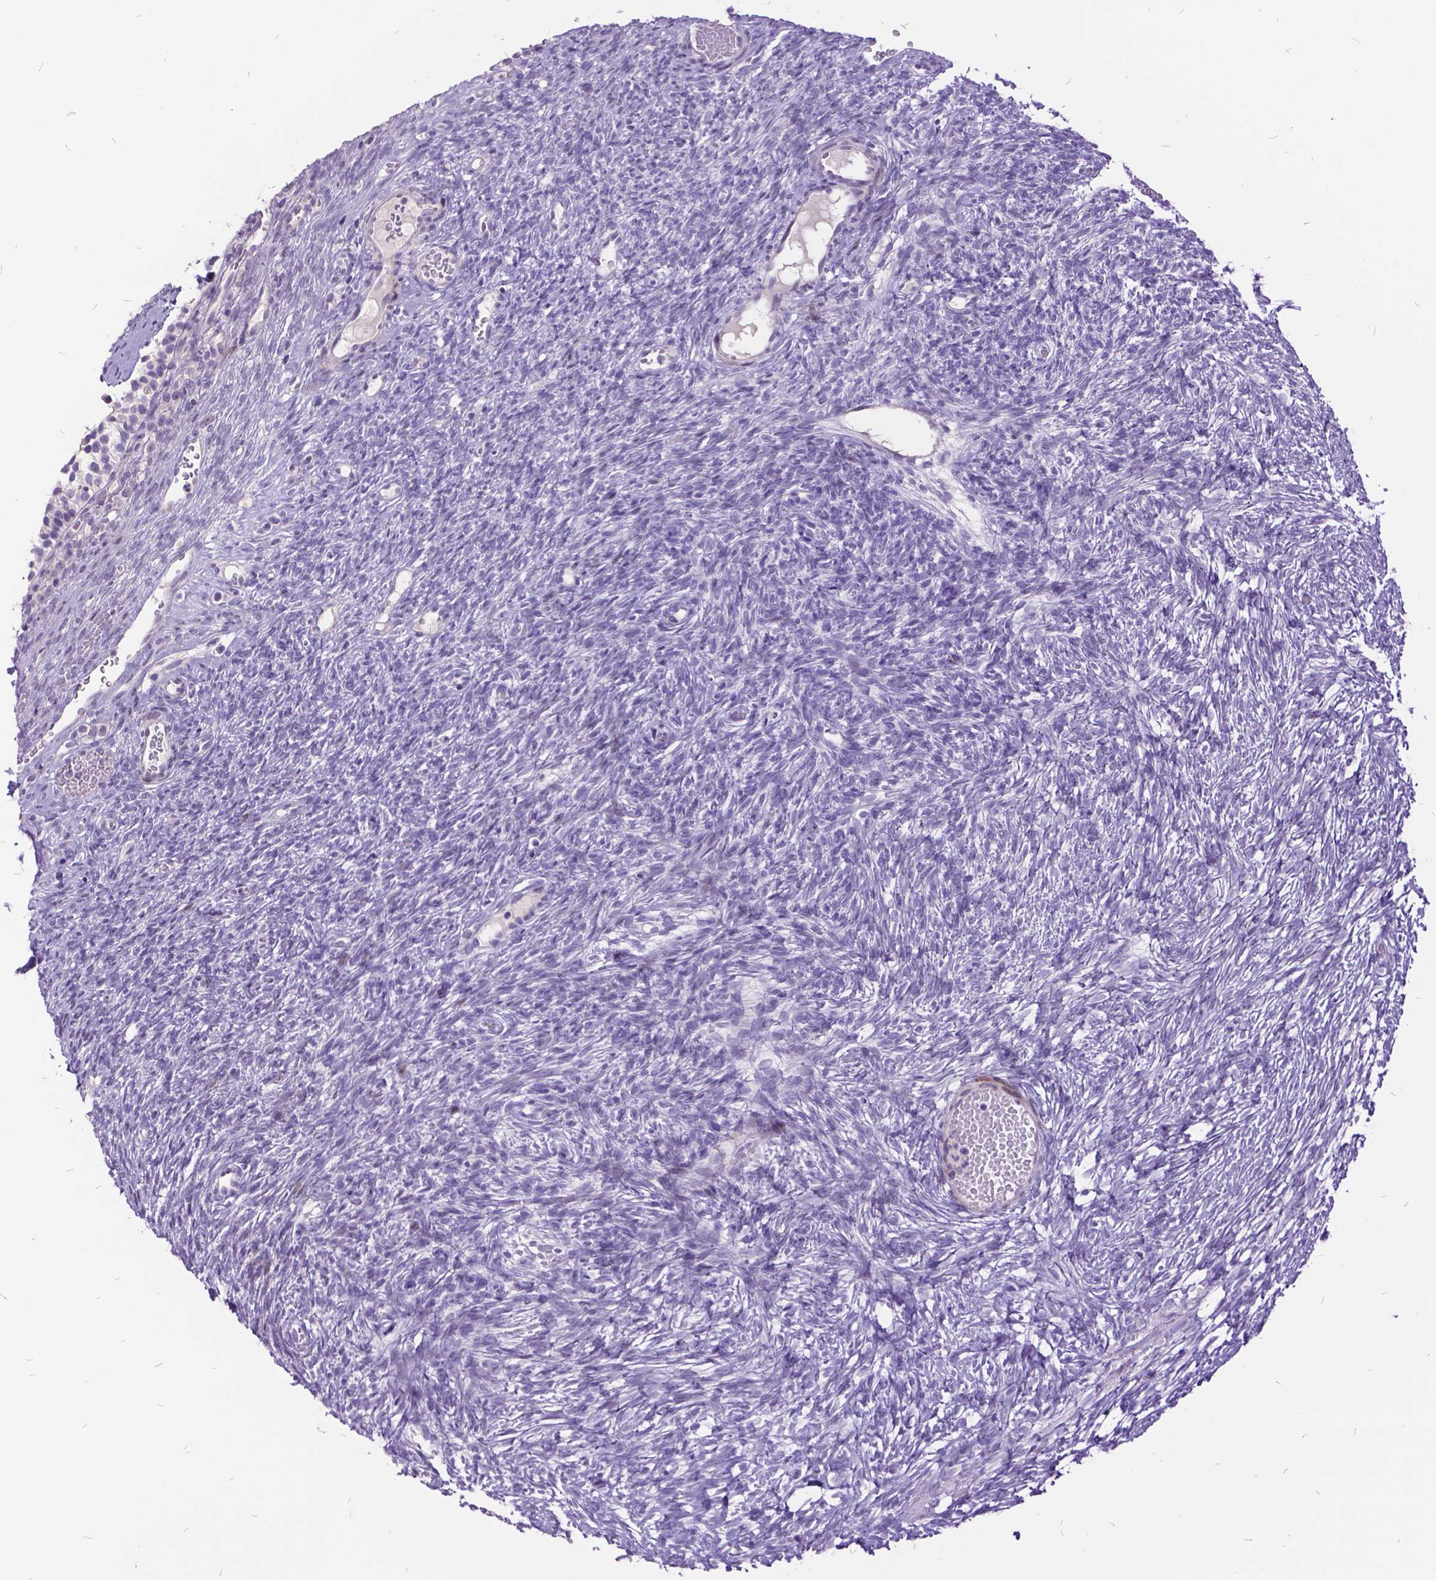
{"staining": {"intensity": "negative", "quantity": "none", "location": "none"}, "tissue": "ovary", "cell_type": "Follicle cells", "image_type": "normal", "snomed": [{"axis": "morphology", "description": "Normal tissue, NOS"}, {"axis": "topography", "description": "Ovary"}], "caption": "Follicle cells show no significant protein positivity in normal ovary. (DAB immunohistochemistry (IHC) with hematoxylin counter stain).", "gene": "ITGB6", "patient": {"sex": "female", "age": 34}}